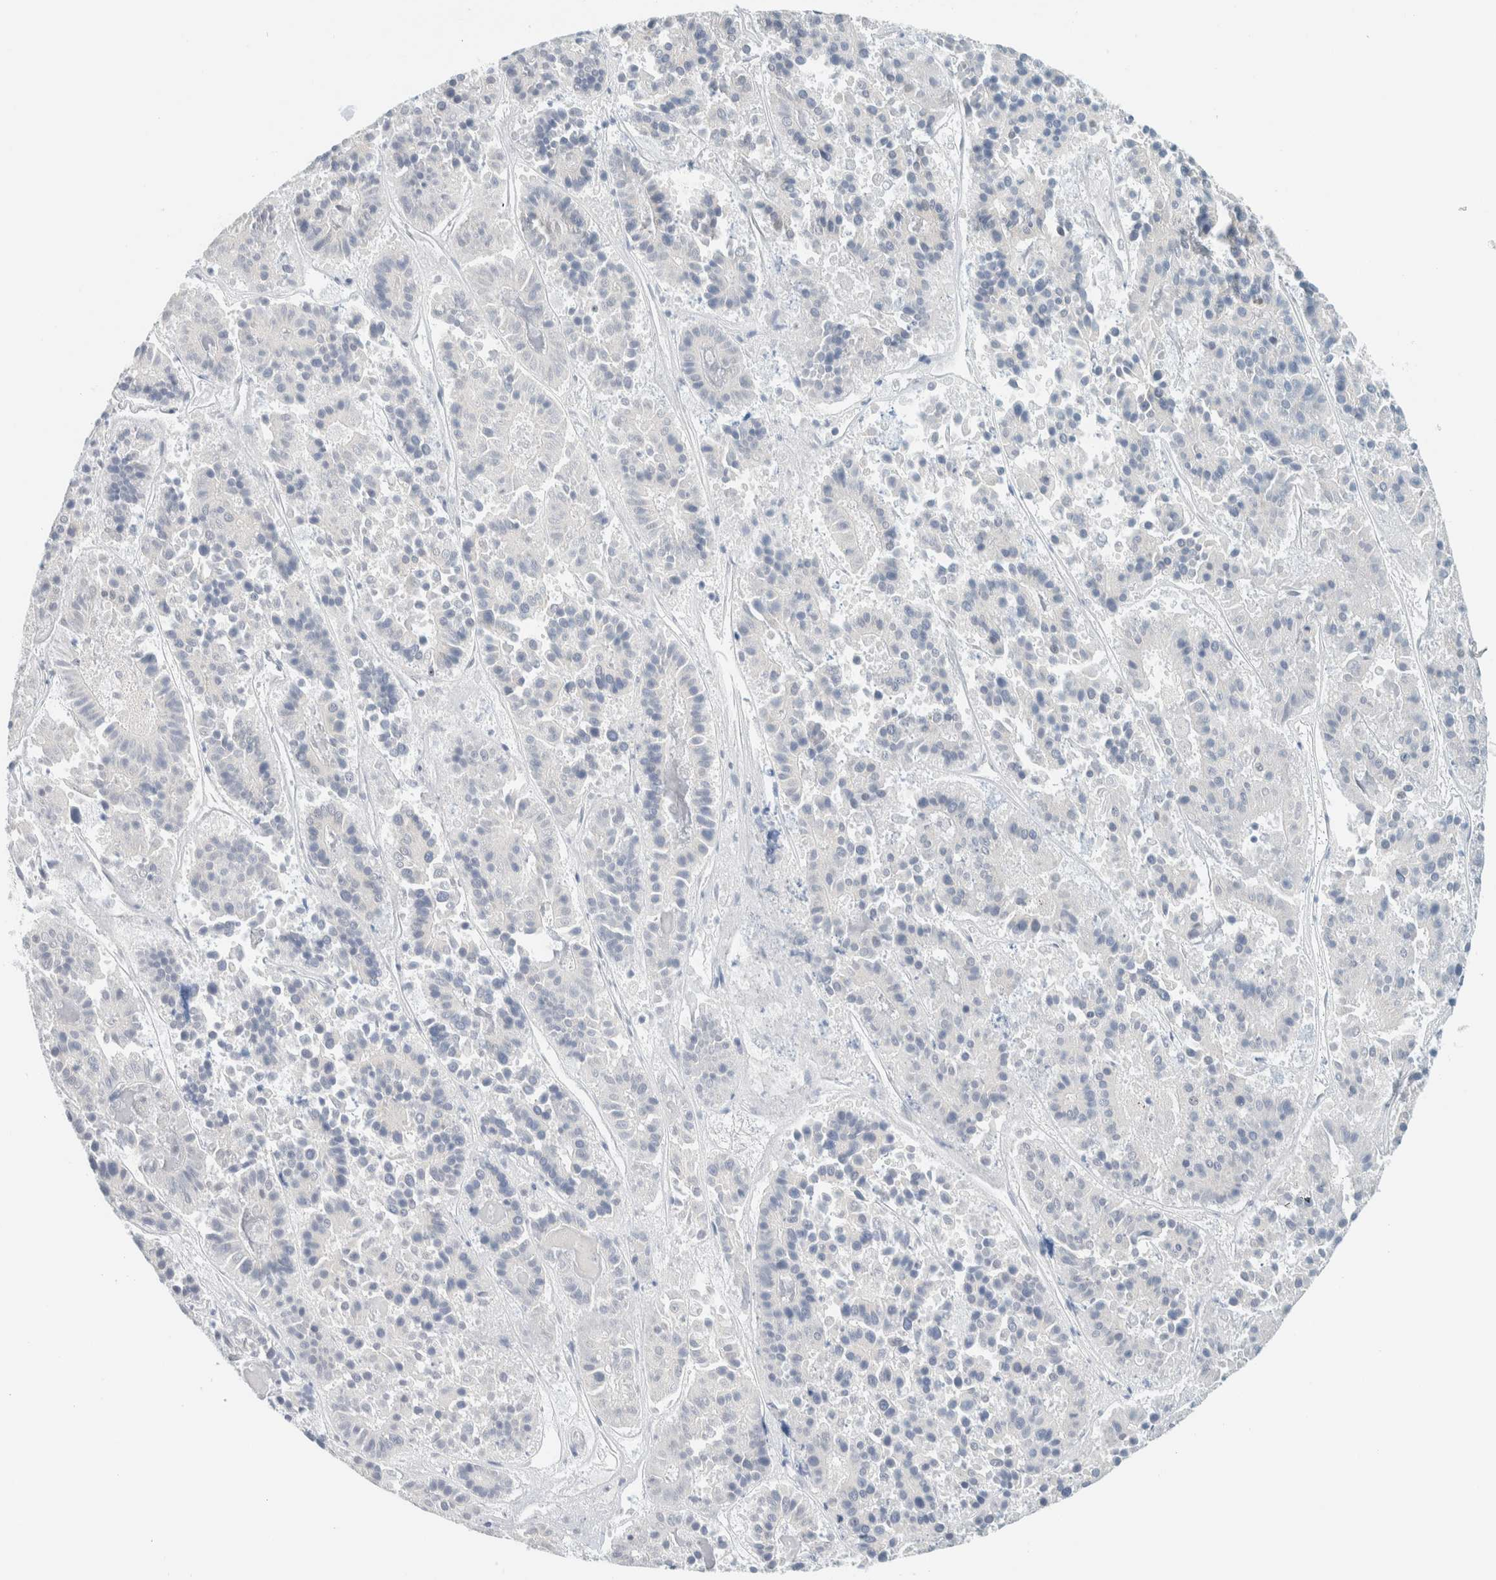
{"staining": {"intensity": "negative", "quantity": "none", "location": "none"}, "tissue": "pancreatic cancer", "cell_type": "Tumor cells", "image_type": "cancer", "snomed": [{"axis": "morphology", "description": "Adenocarcinoma, NOS"}, {"axis": "topography", "description": "Pancreas"}], "caption": "An image of pancreatic cancer (adenocarcinoma) stained for a protein reveals no brown staining in tumor cells.", "gene": "NDE1", "patient": {"sex": "male", "age": 50}}